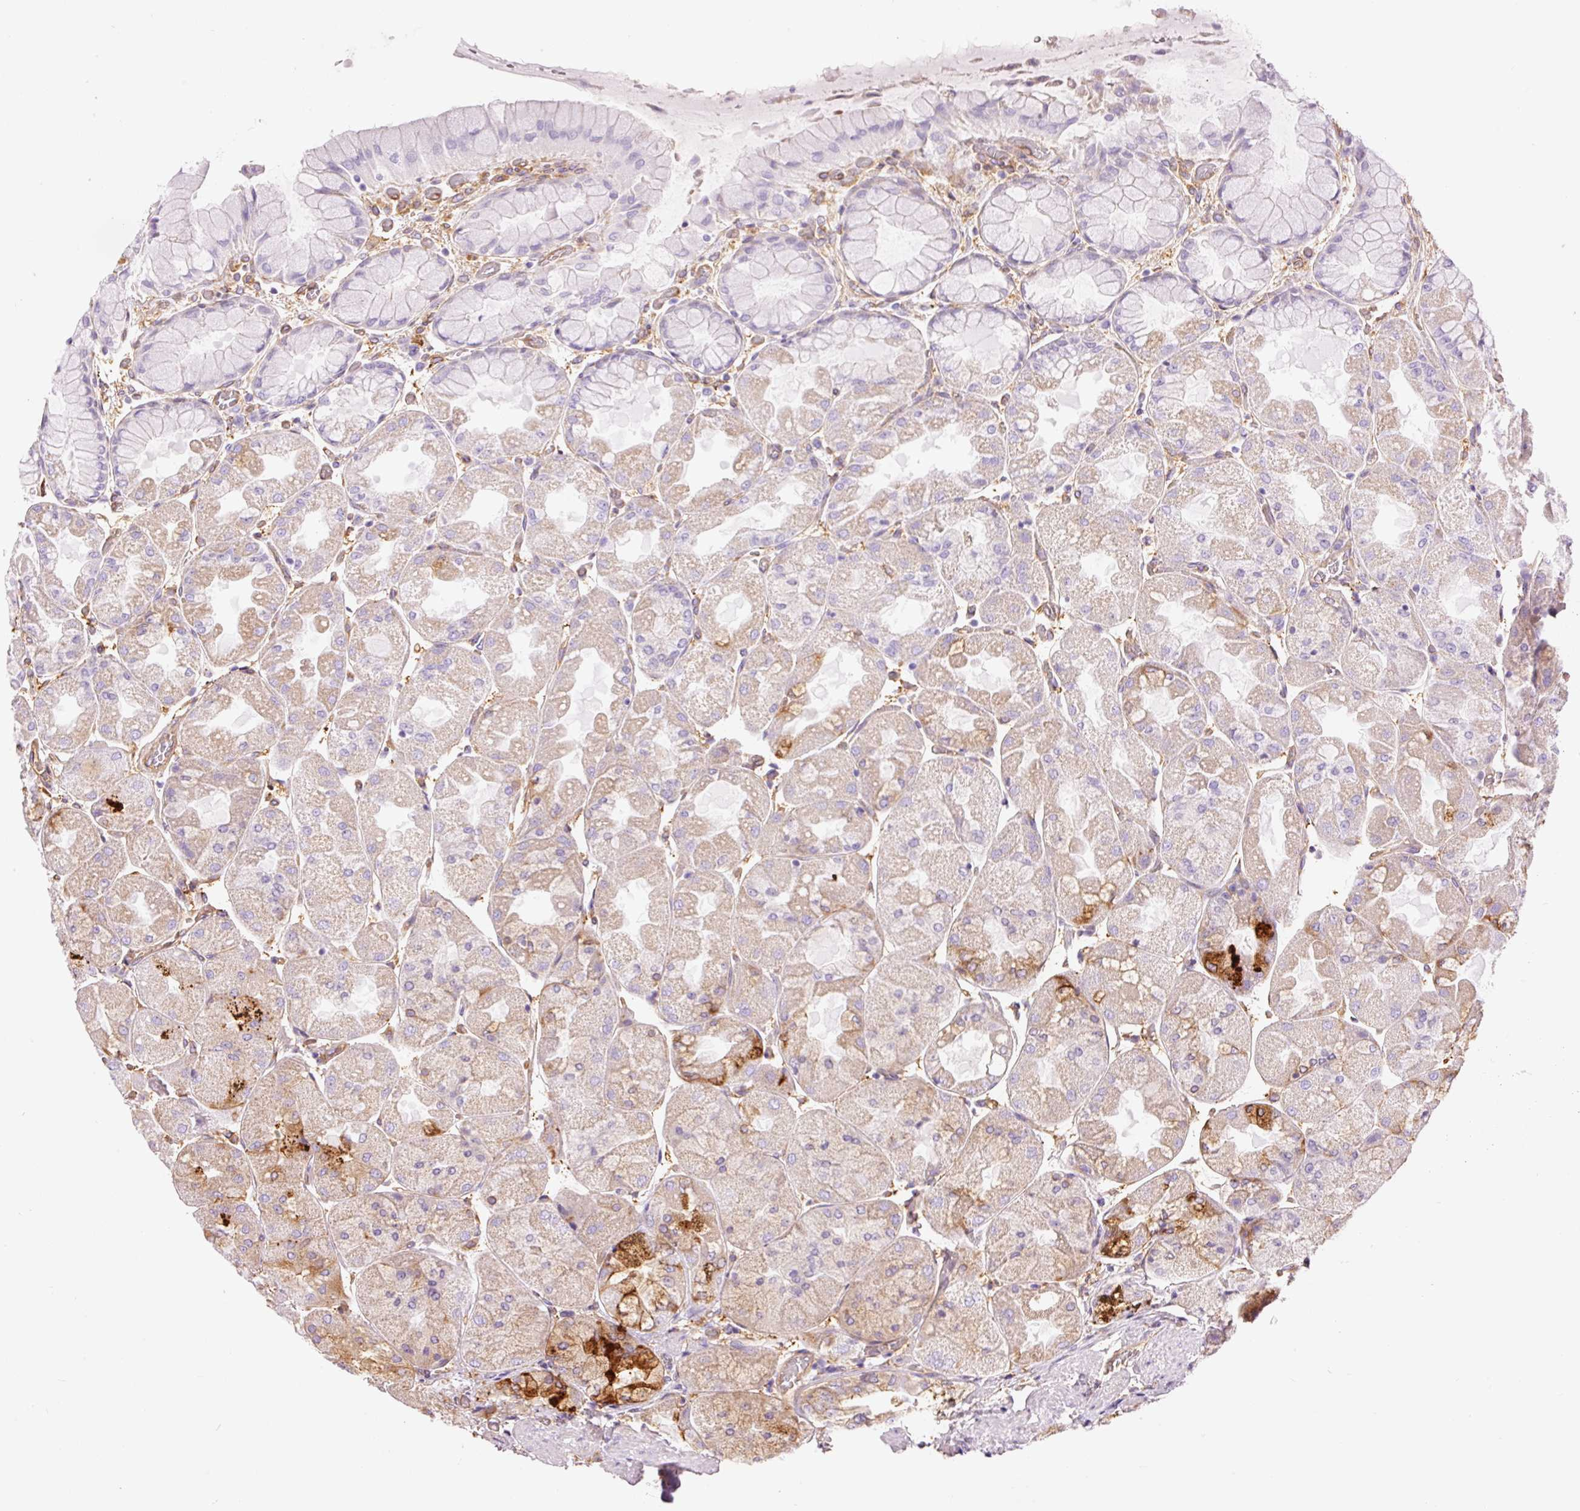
{"staining": {"intensity": "strong", "quantity": "<25%", "location": "cytoplasmic/membranous"}, "tissue": "stomach", "cell_type": "Glandular cells", "image_type": "normal", "snomed": [{"axis": "morphology", "description": "Normal tissue, NOS"}, {"axis": "topography", "description": "Stomach"}], "caption": "Protein staining shows strong cytoplasmic/membranous staining in approximately <25% of glandular cells in unremarkable stomach.", "gene": "ENSG00000249624", "patient": {"sex": "female", "age": 61}}